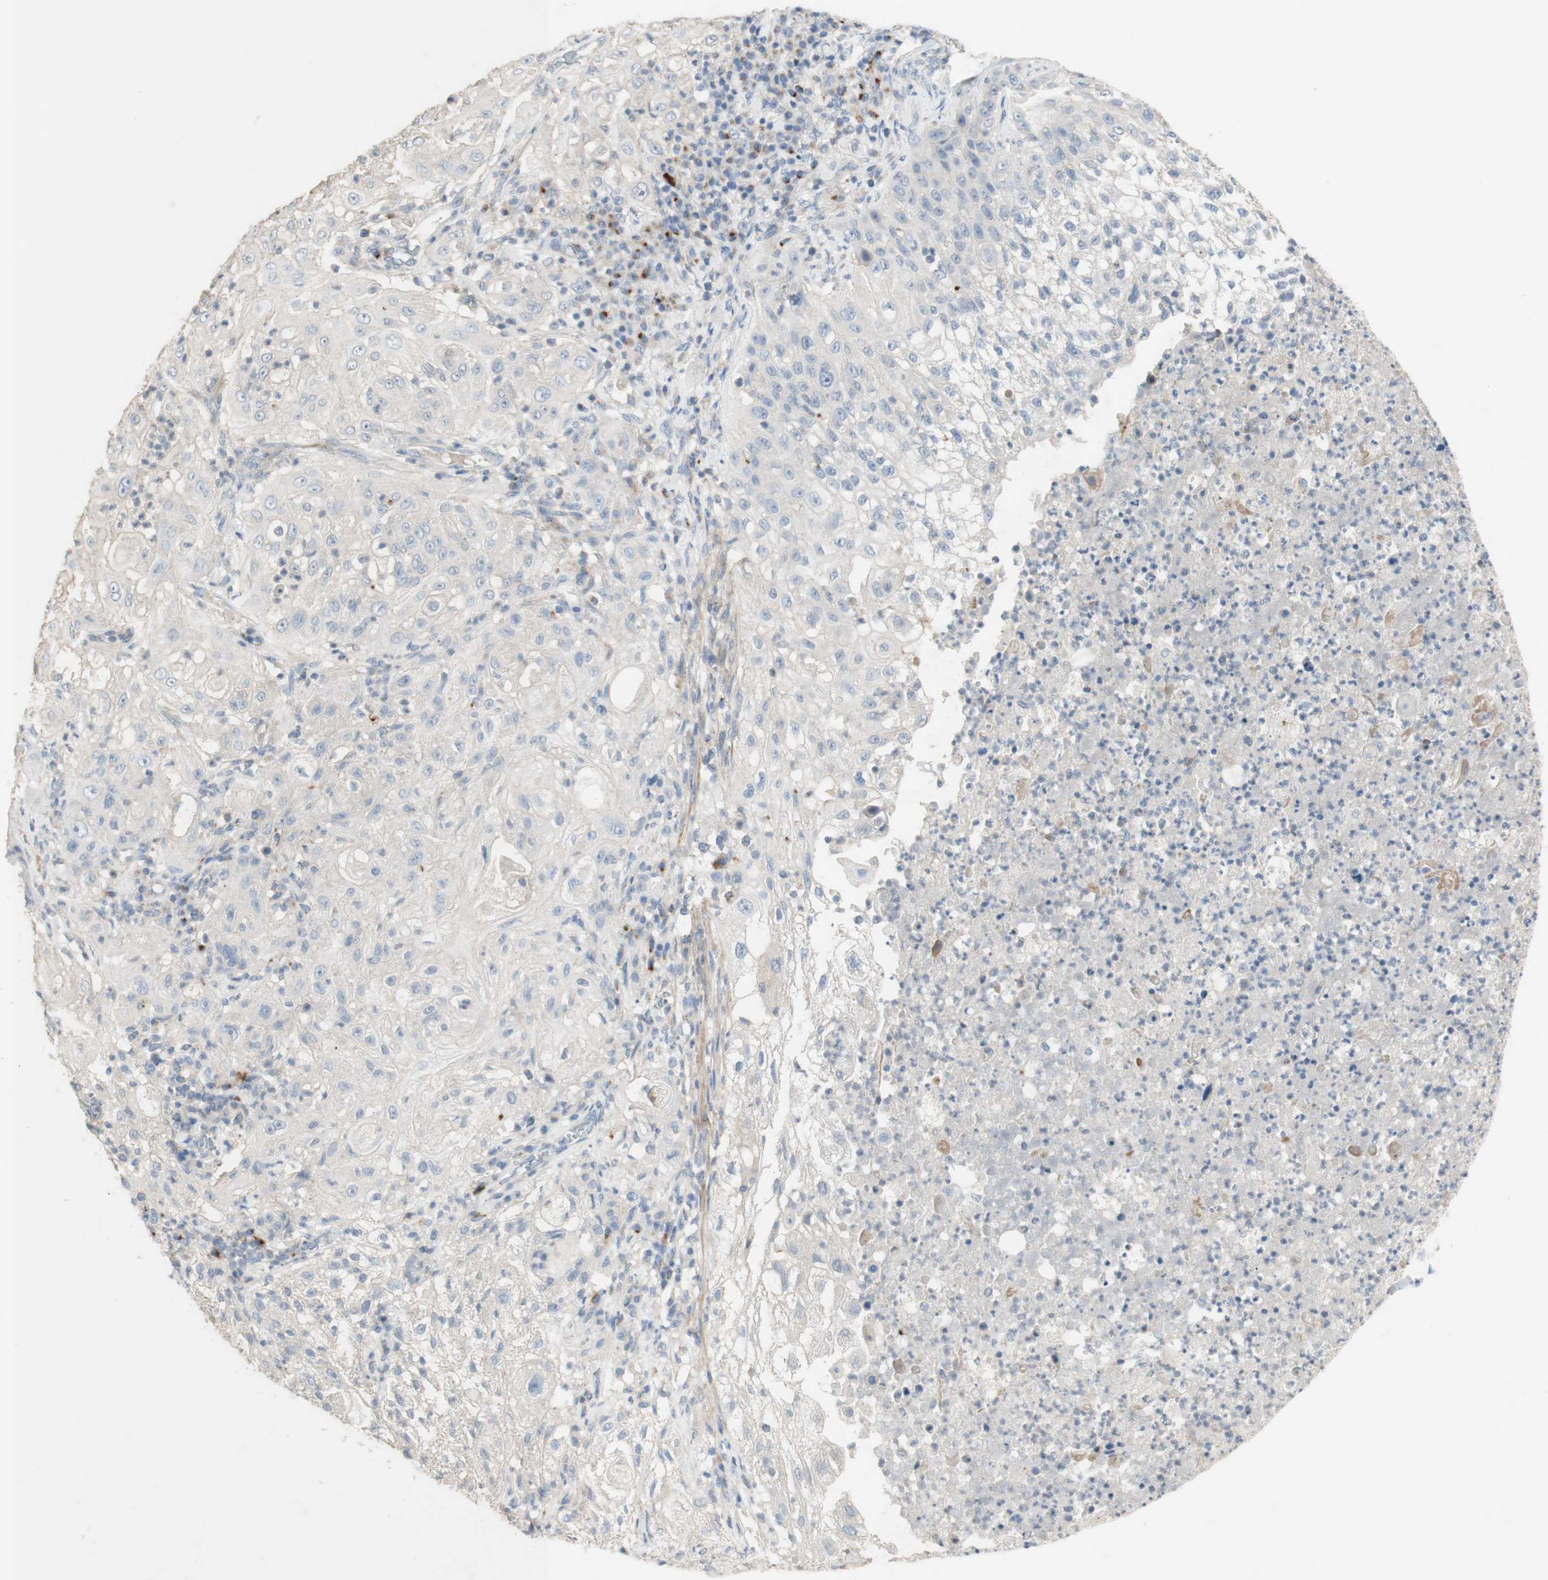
{"staining": {"intensity": "negative", "quantity": "none", "location": "none"}, "tissue": "lung cancer", "cell_type": "Tumor cells", "image_type": "cancer", "snomed": [{"axis": "morphology", "description": "Inflammation, NOS"}, {"axis": "morphology", "description": "Squamous cell carcinoma, NOS"}, {"axis": "topography", "description": "Lymph node"}, {"axis": "topography", "description": "Soft tissue"}, {"axis": "topography", "description": "Lung"}], "caption": "Immunohistochemistry (IHC) photomicrograph of neoplastic tissue: human lung squamous cell carcinoma stained with DAB displays no significant protein staining in tumor cells. (Immunohistochemistry (IHC), brightfield microscopy, high magnification).", "gene": "MANEA", "patient": {"sex": "male", "age": 66}}